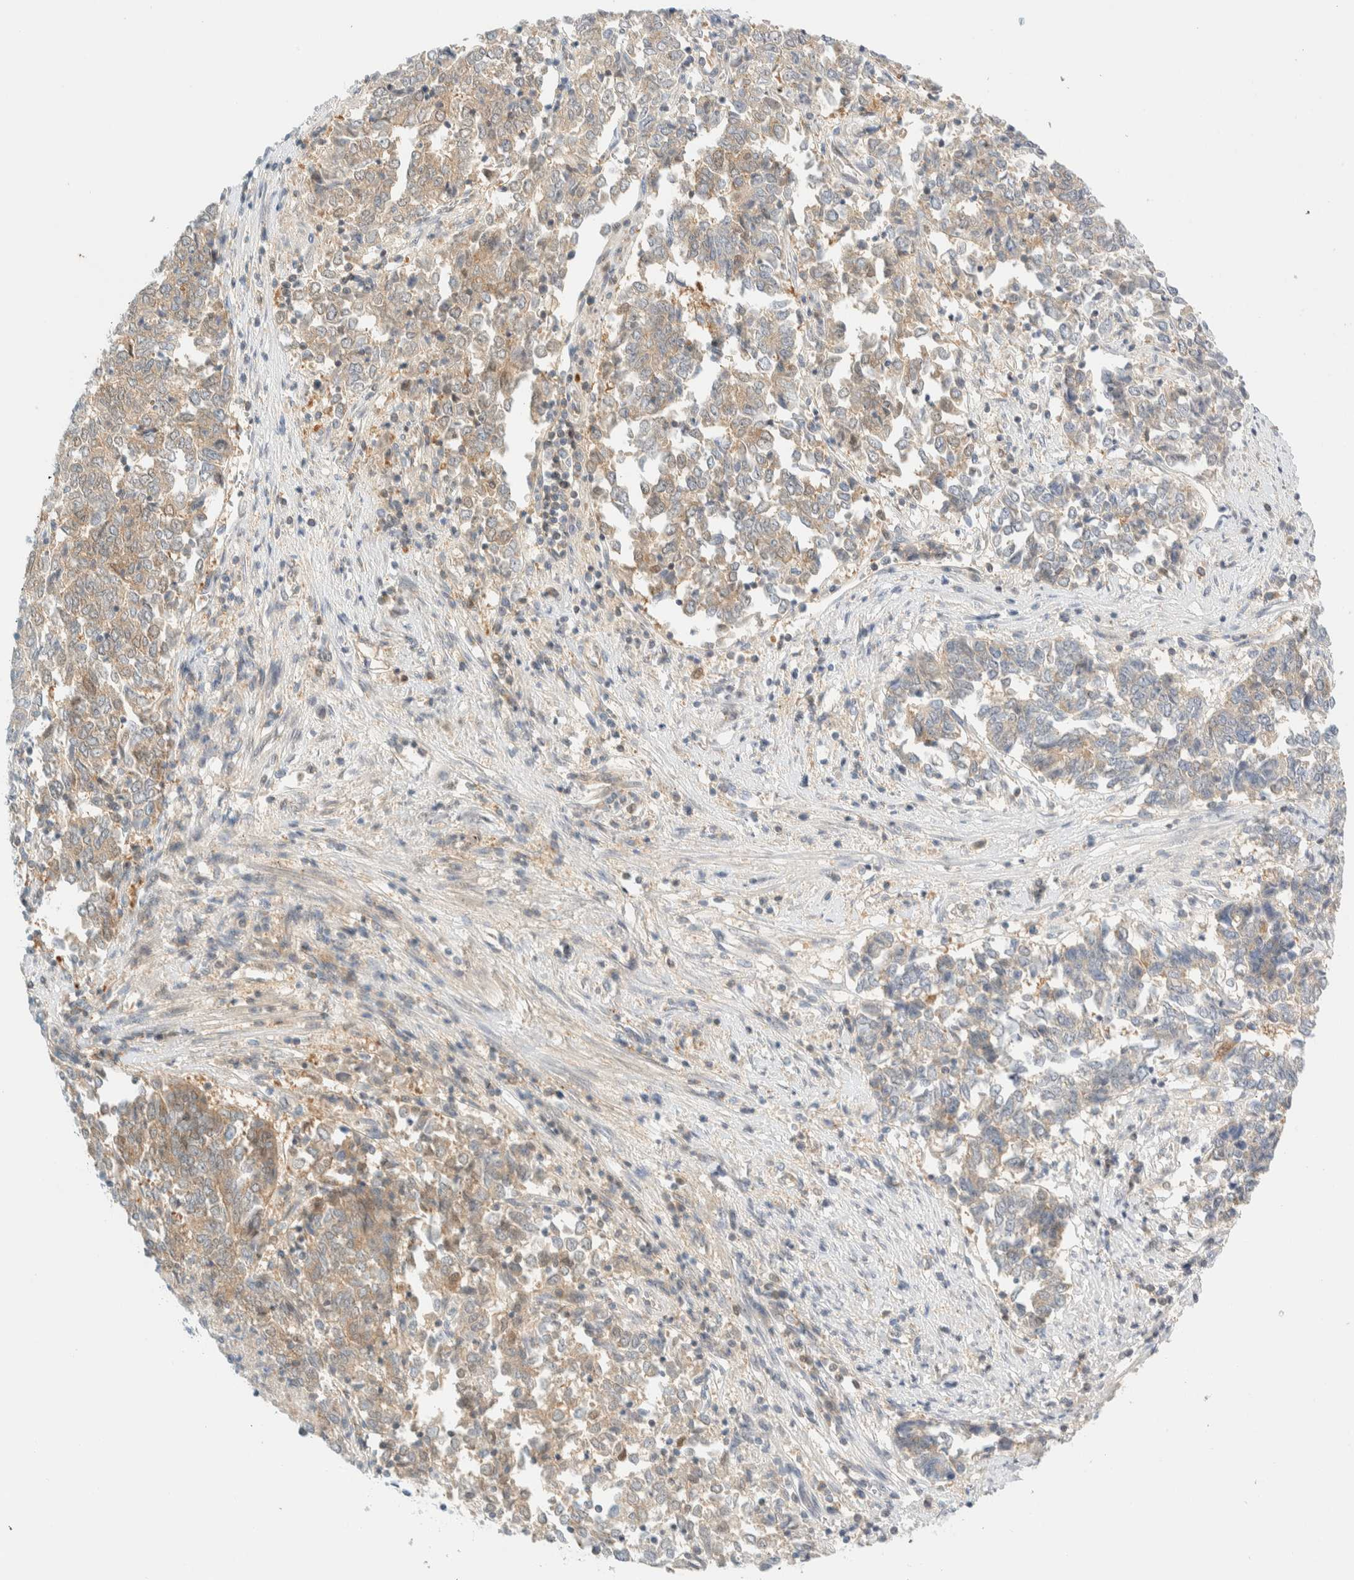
{"staining": {"intensity": "weak", "quantity": ">75%", "location": "cytoplasmic/membranous"}, "tissue": "endometrial cancer", "cell_type": "Tumor cells", "image_type": "cancer", "snomed": [{"axis": "morphology", "description": "Adenocarcinoma, NOS"}, {"axis": "topography", "description": "Endometrium"}], "caption": "Endometrial cancer was stained to show a protein in brown. There is low levels of weak cytoplasmic/membranous positivity in about >75% of tumor cells.", "gene": "PCYT2", "patient": {"sex": "female", "age": 80}}